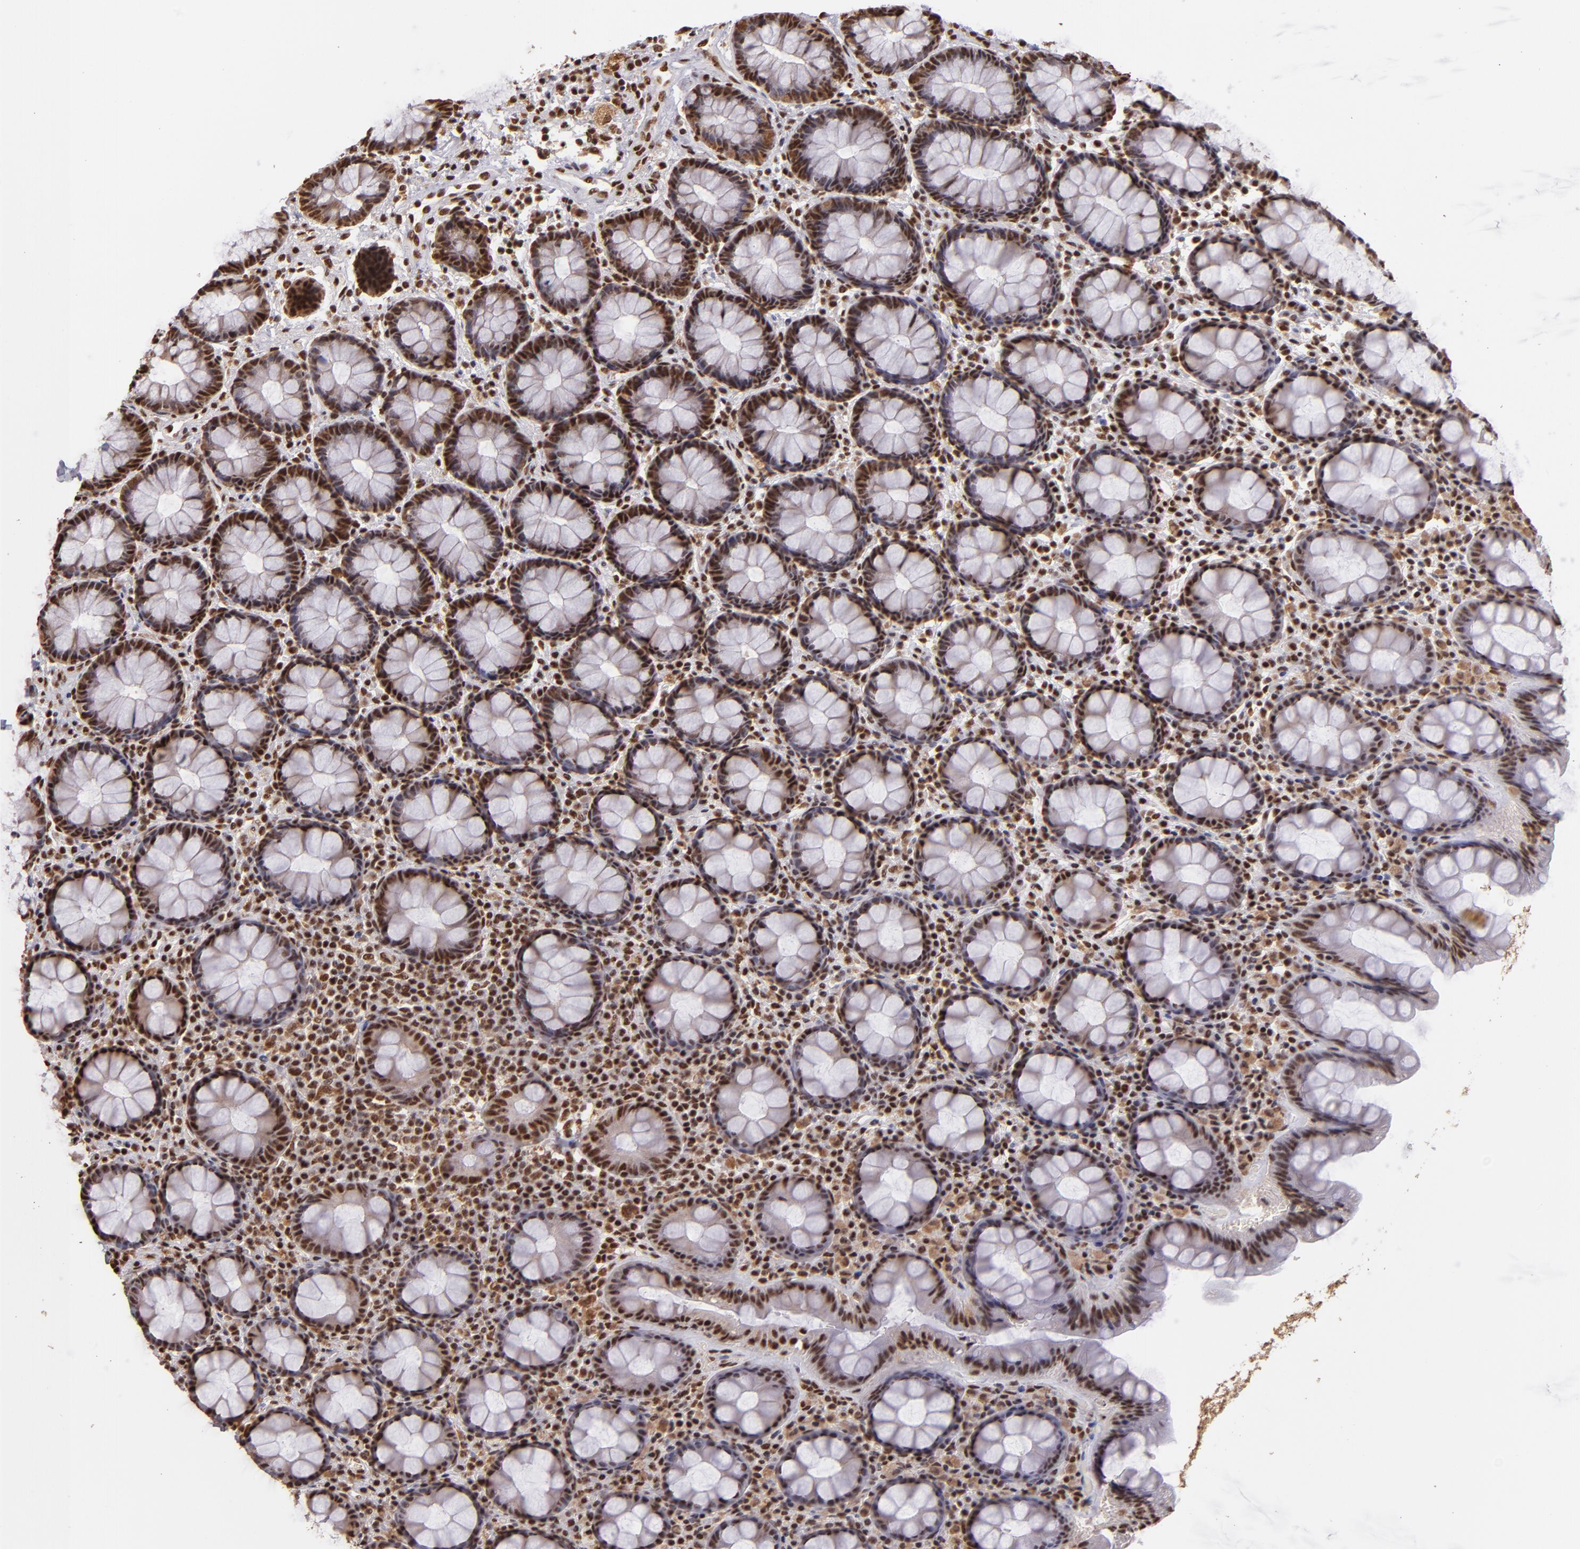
{"staining": {"intensity": "moderate", "quantity": ">75%", "location": "nuclear"}, "tissue": "rectum", "cell_type": "Glandular cells", "image_type": "normal", "snomed": [{"axis": "morphology", "description": "Normal tissue, NOS"}, {"axis": "topography", "description": "Rectum"}], "caption": "Immunohistochemistry (IHC) staining of normal rectum, which demonstrates medium levels of moderate nuclear expression in approximately >75% of glandular cells indicating moderate nuclear protein positivity. The staining was performed using DAB (brown) for protein detection and nuclei were counterstained in hematoxylin (blue).", "gene": "SP1", "patient": {"sex": "male", "age": 92}}